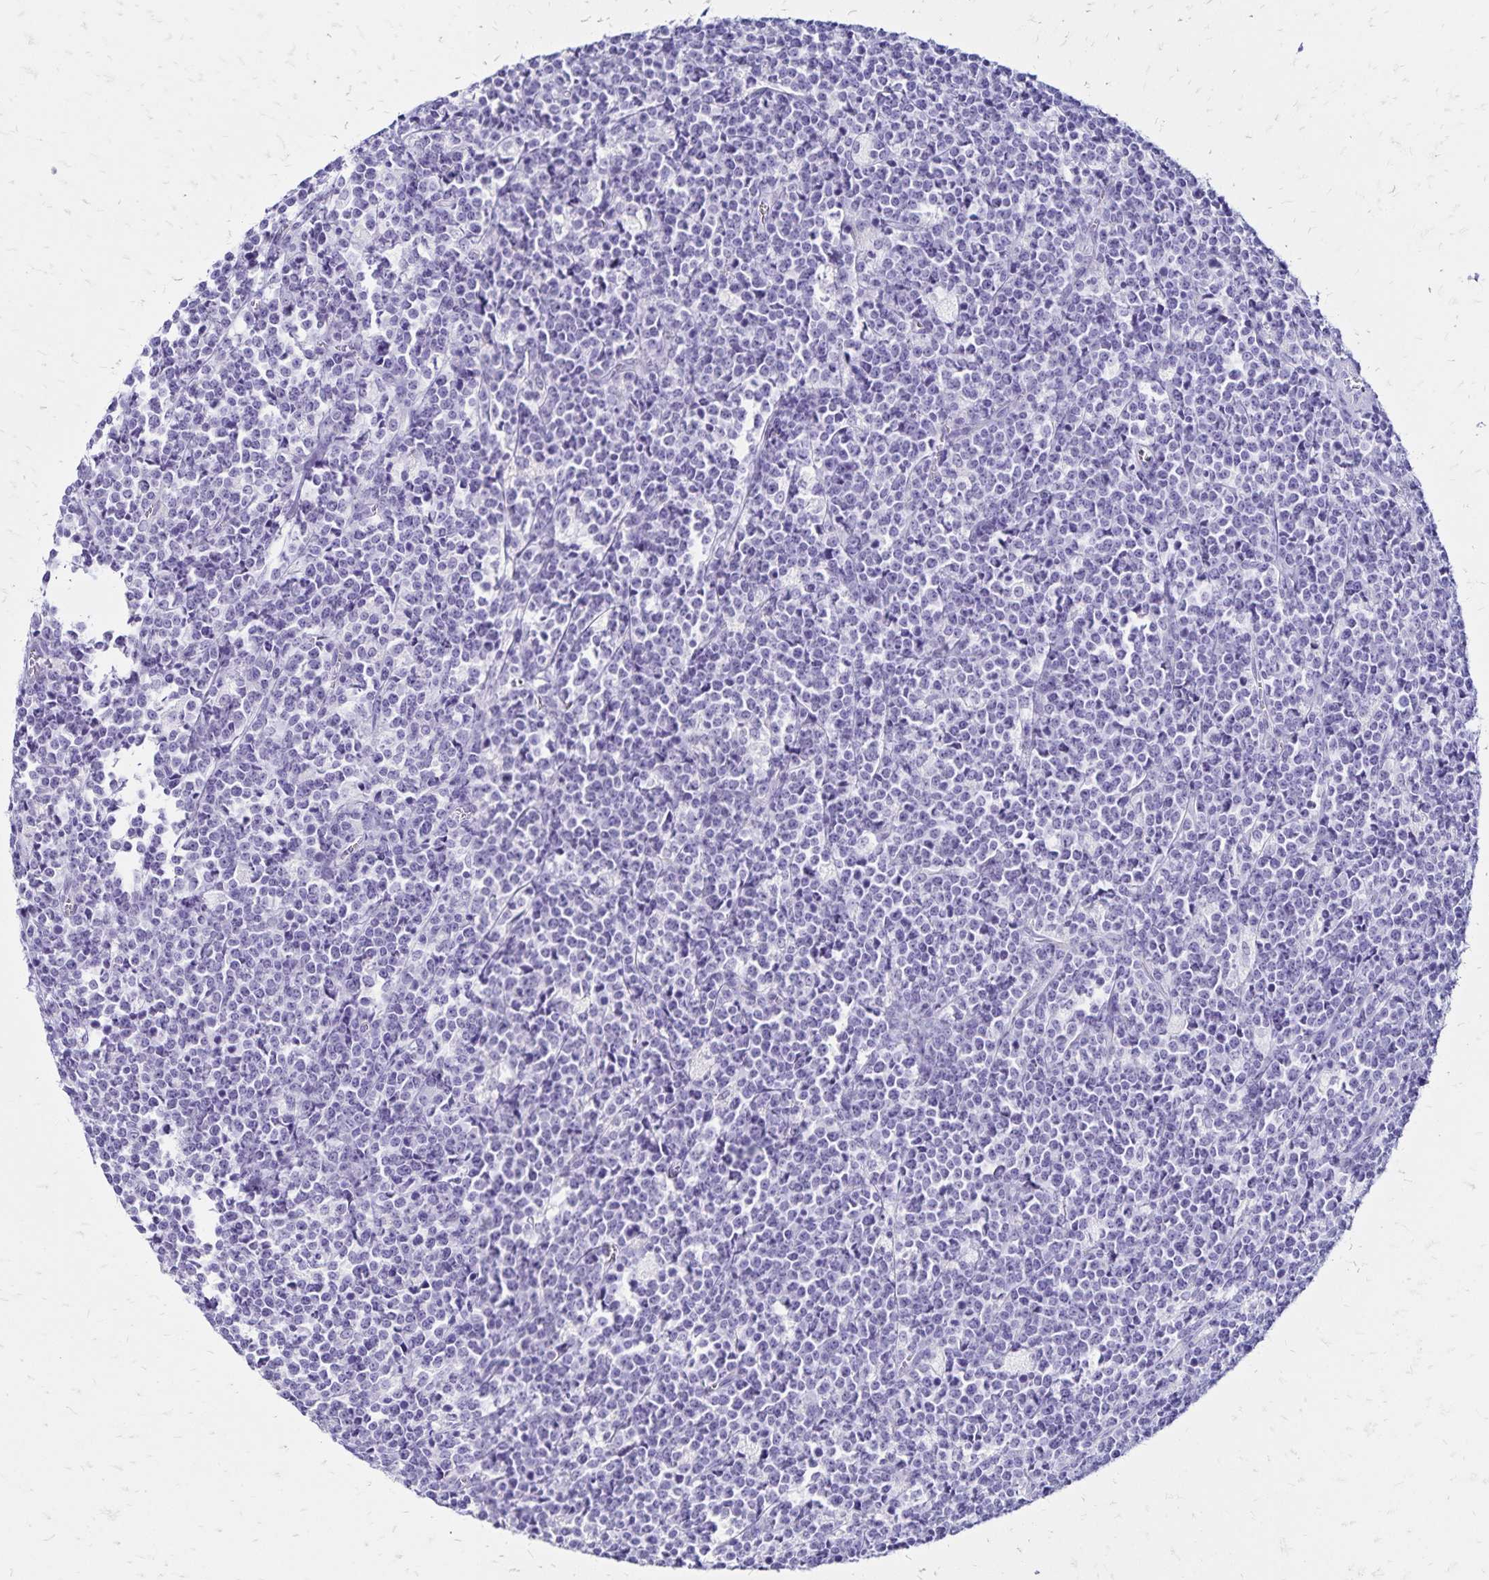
{"staining": {"intensity": "negative", "quantity": "none", "location": "none"}, "tissue": "lymphoma", "cell_type": "Tumor cells", "image_type": "cancer", "snomed": [{"axis": "morphology", "description": "Malignant lymphoma, non-Hodgkin's type, High grade"}, {"axis": "topography", "description": "Small intestine"}], "caption": "Tumor cells are negative for protein expression in human lymphoma.", "gene": "LIN28B", "patient": {"sex": "female", "age": 56}}